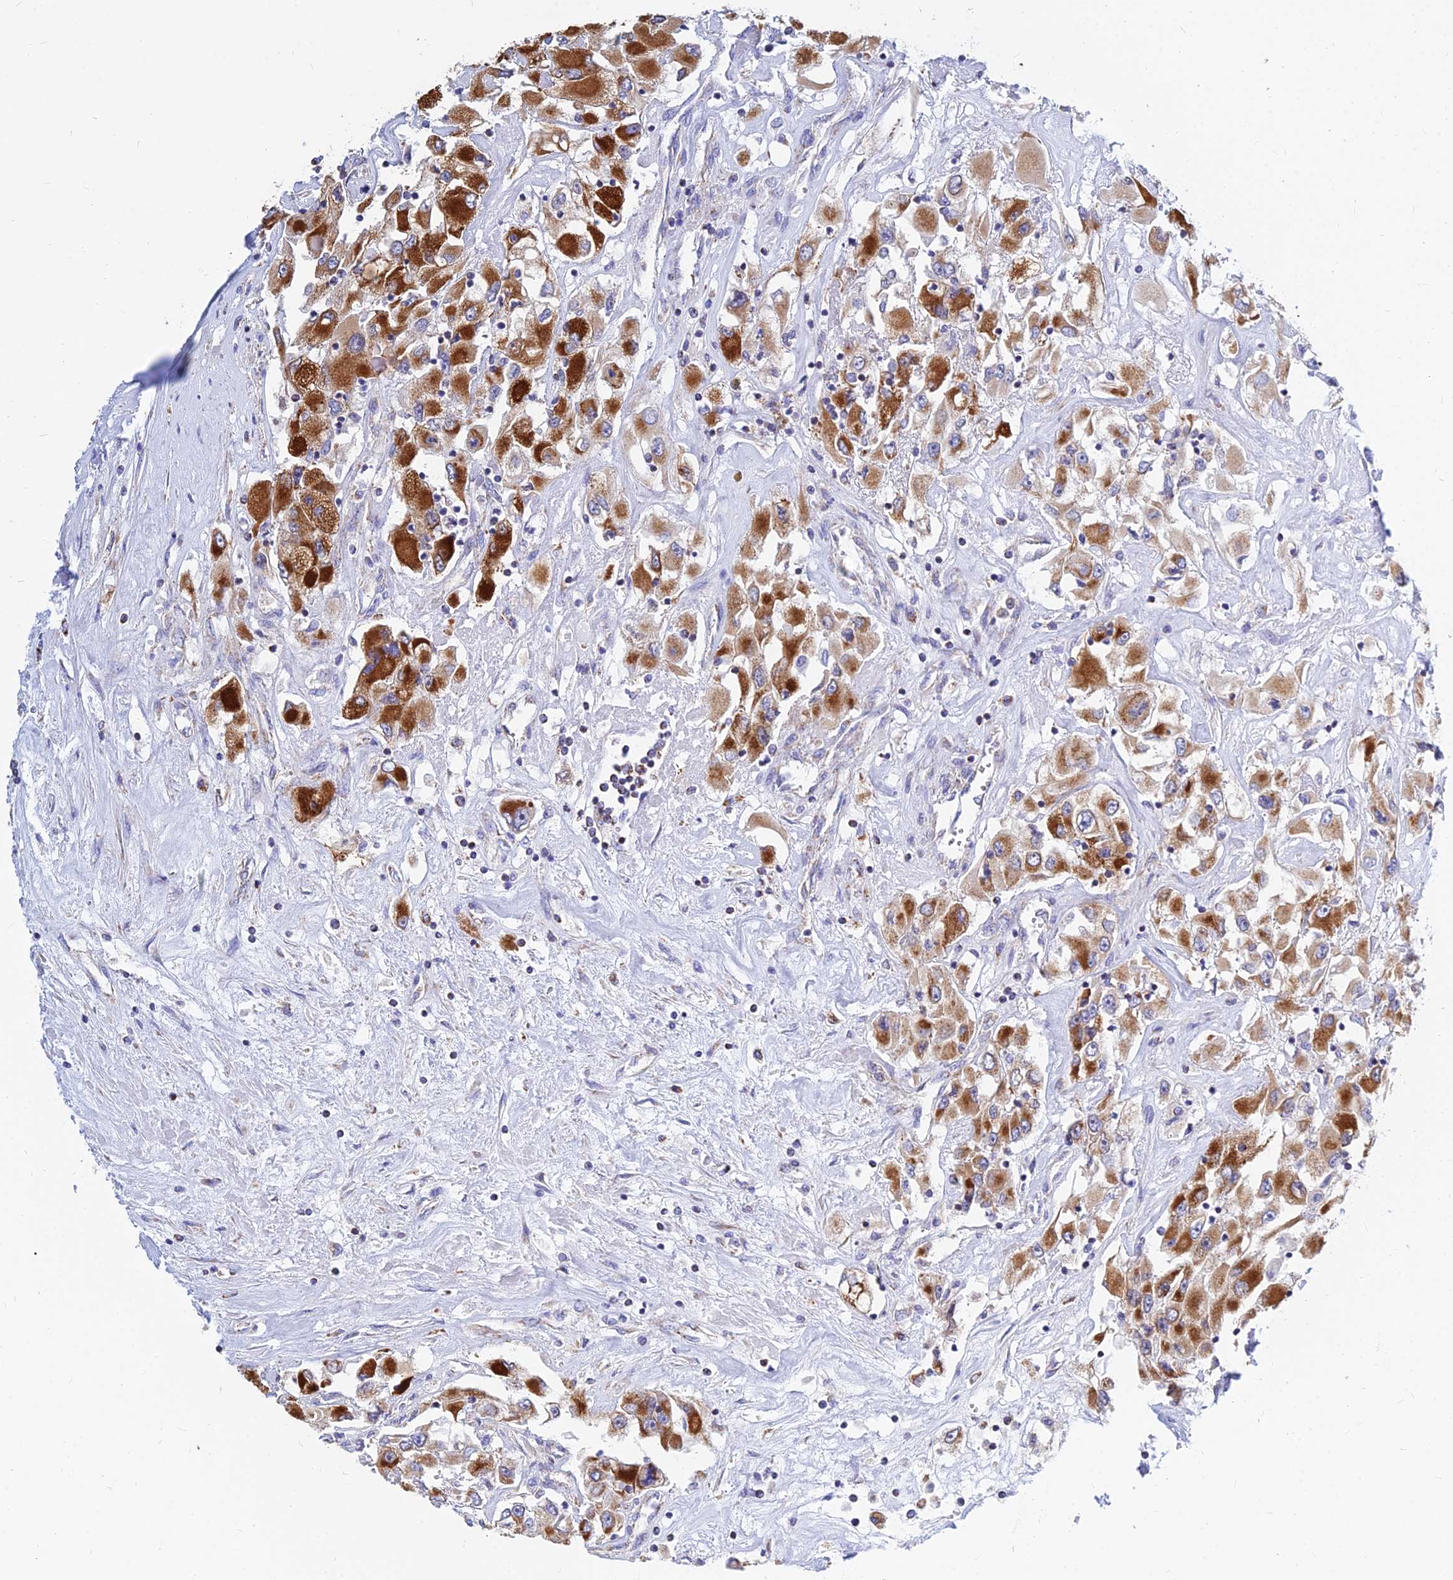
{"staining": {"intensity": "strong", "quantity": ">75%", "location": "cytoplasmic/membranous"}, "tissue": "renal cancer", "cell_type": "Tumor cells", "image_type": "cancer", "snomed": [{"axis": "morphology", "description": "Adenocarcinoma, NOS"}, {"axis": "topography", "description": "Kidney"}], "caption": "Immunohistochemical staining of renal cancer (adenocarcinoma) displays high levels of strong cytoplasmic/membranous protein staining in about >75% of tumor cells.", "gene": "MGST1", "patient": {"sex": "female", "age": 52}}